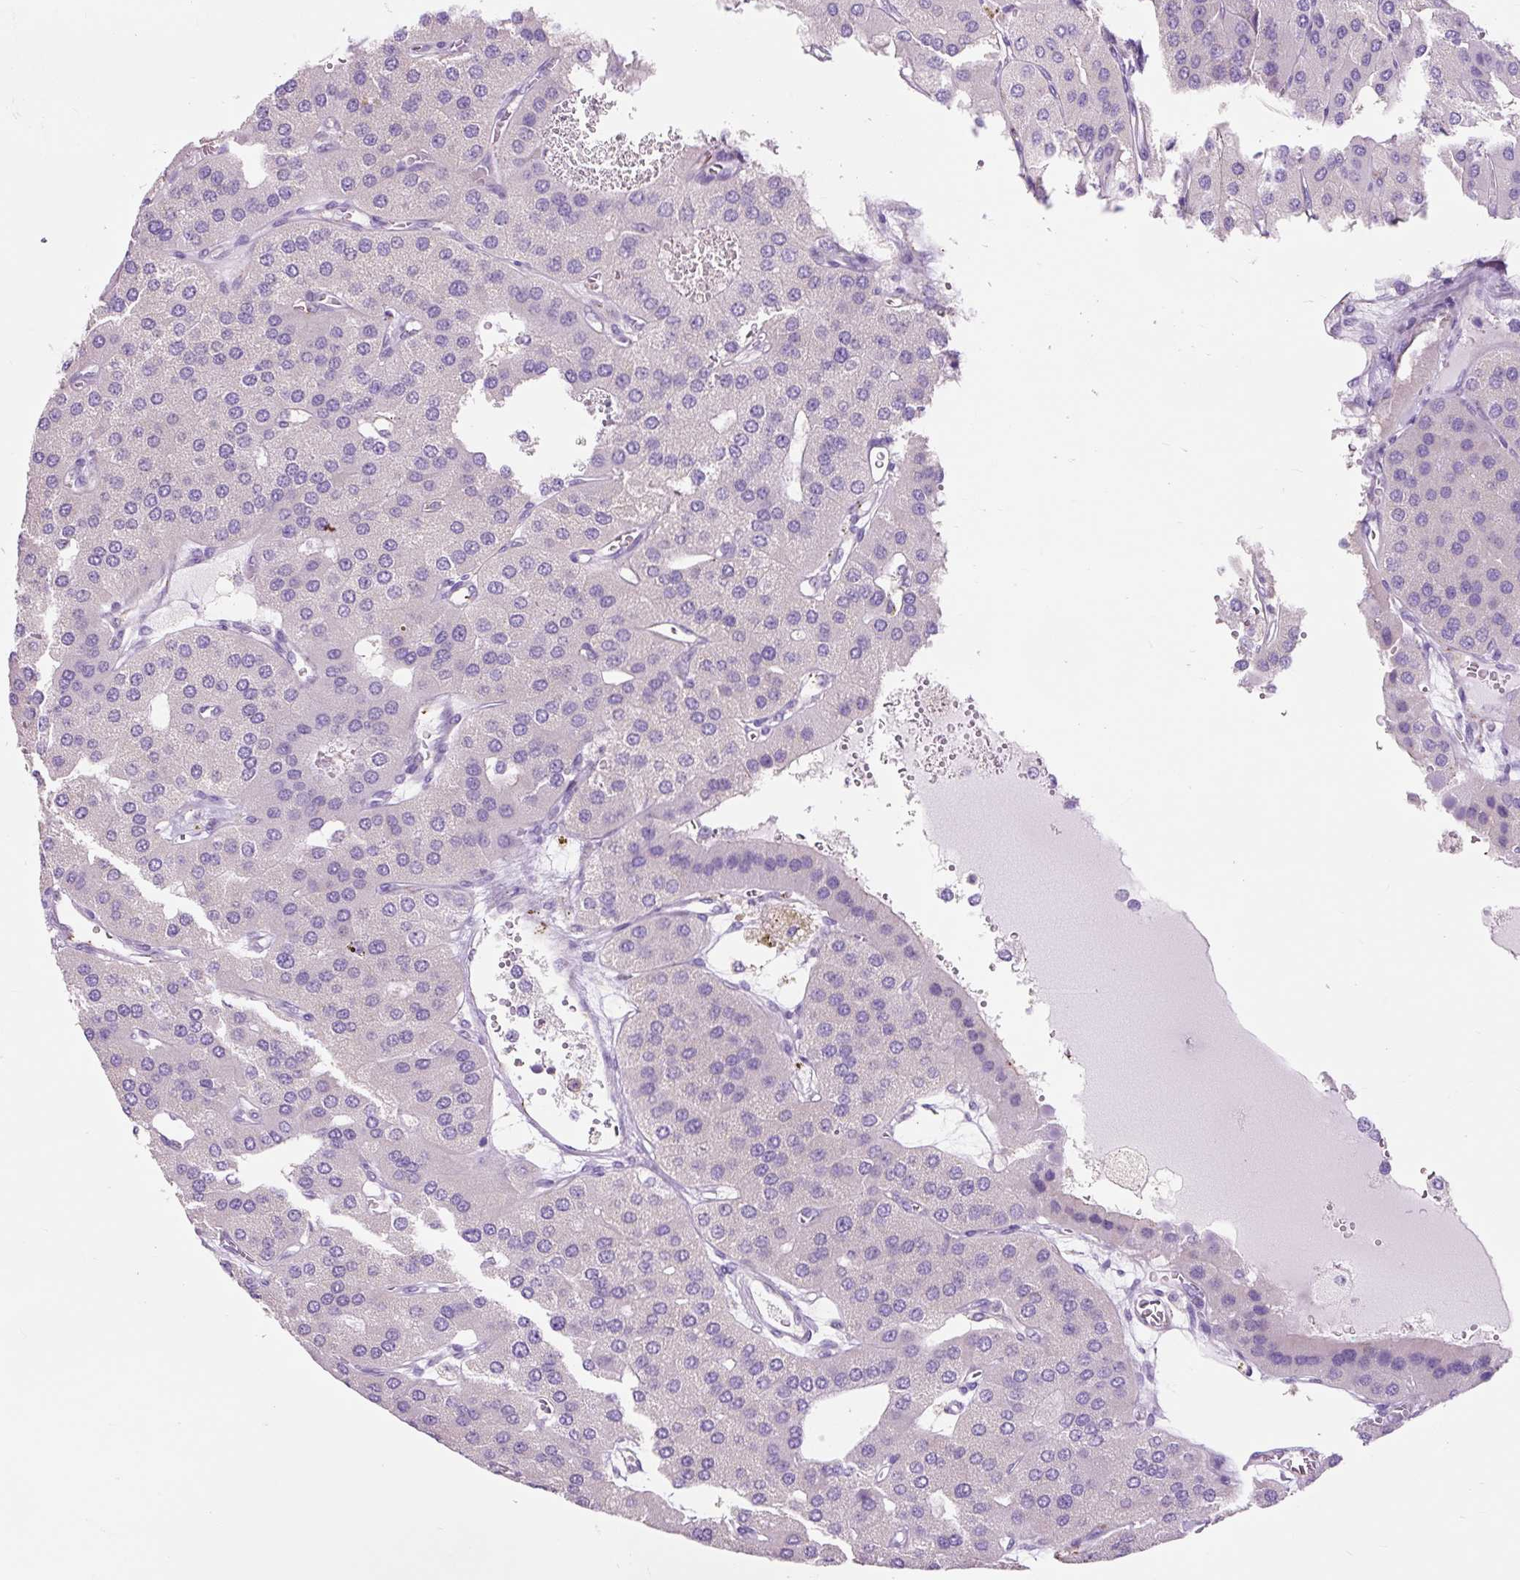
{"staining": {"intensity": "negative", "quantity": "none", "location": "none"}, "tissue": "parathyroid gland", "cell_type": "Glandular cells", "image_type": "normal", "snomed": [{"axis": "morphology", "description": "Normal tissue, NOS"}, {"axis": "morphology", "description": "Adenoma, NOS"}, {"axis": "topography", "description": "Parathyroid gland"}], "caption": "Protein analysis of benign parathyroid gland exhibits no significant staining in glandular cells. The staining was performed using DAB (3,3'-diaminobenzidine) to visualize the protein expression in brown, while the nuclei were stained in blue with hematoxylin (Magnification: 20x).", "gene": "OR10A7", "patient": {"sex": "female", "age": 86}}